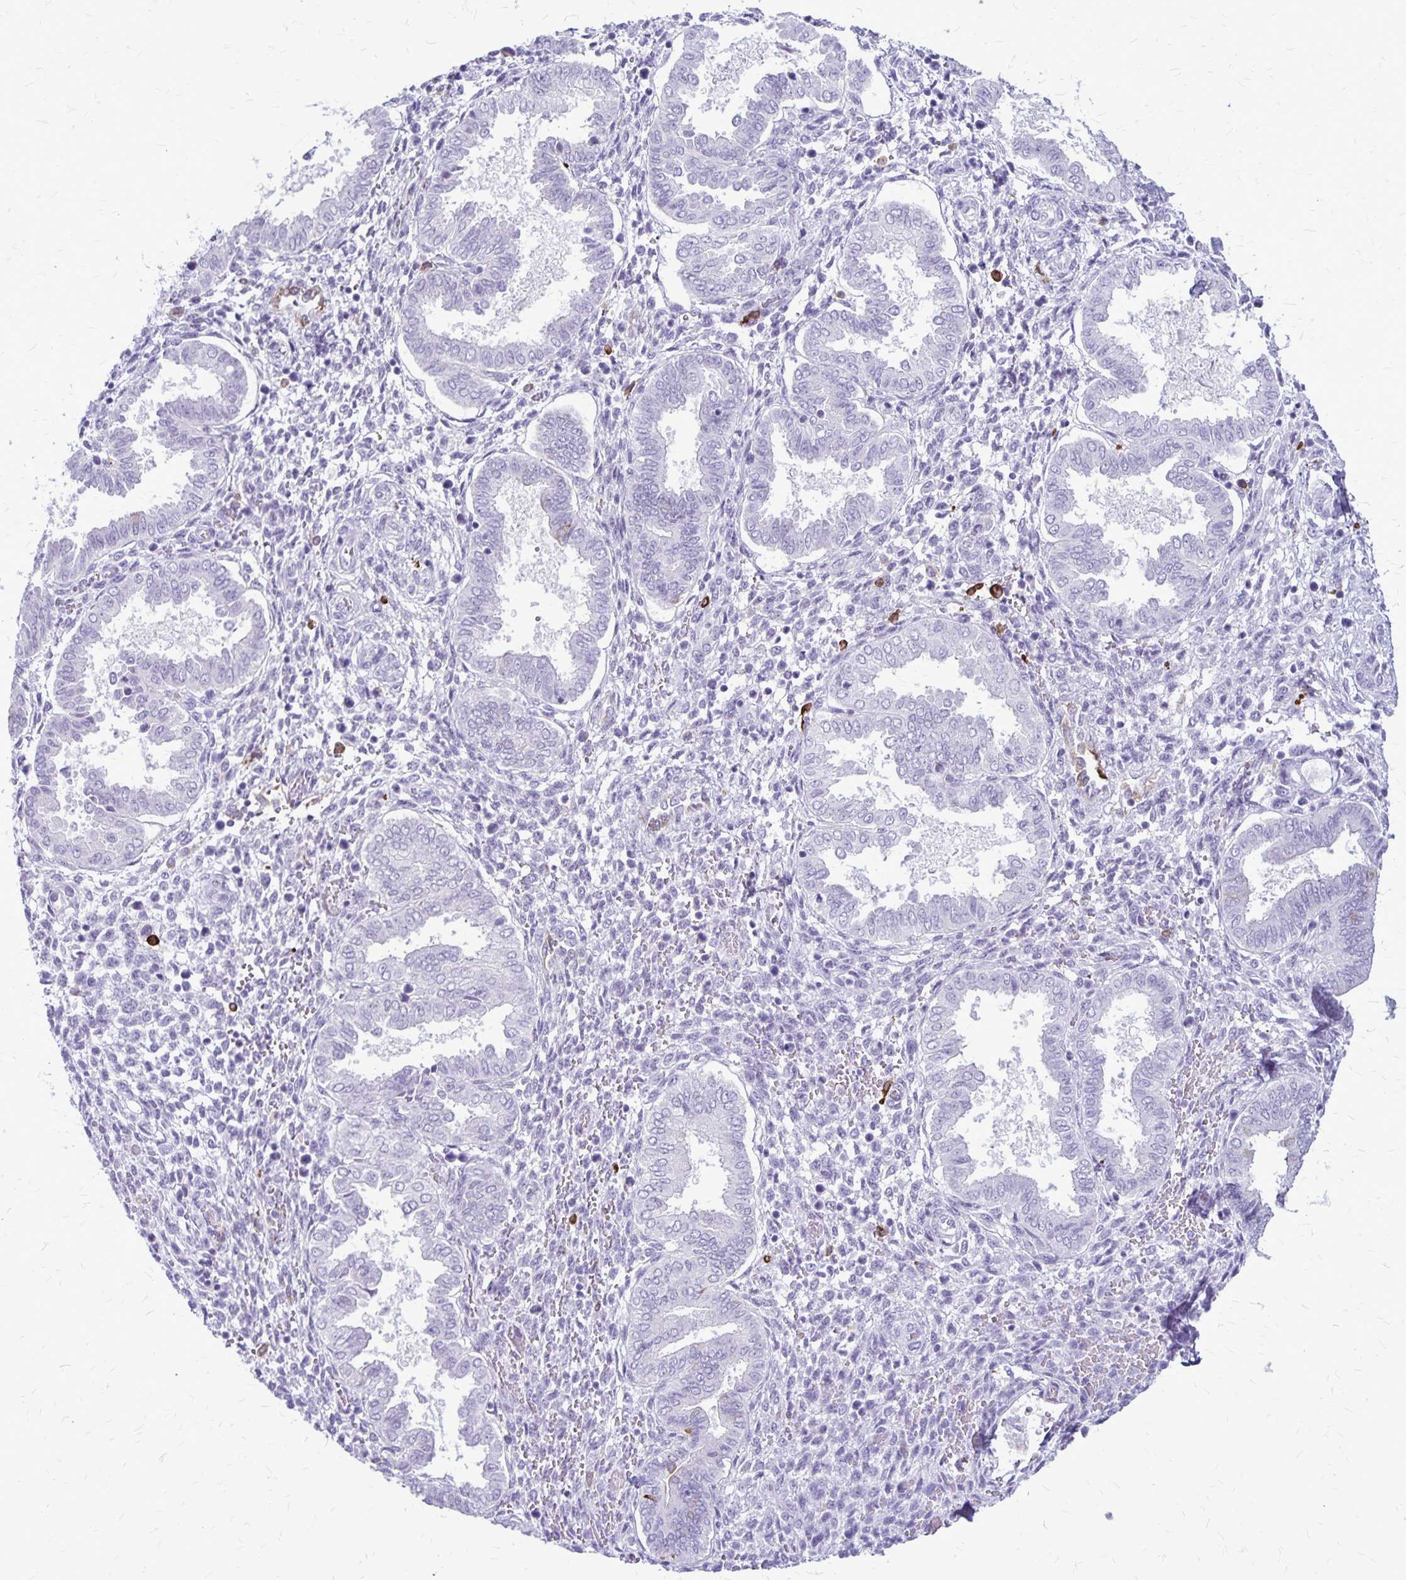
{"staining": {"intensity": "negative", "quantity": "none", "location": "none"}, "tissue": "endometrium", "cell_type": "Cells in endometrial stroma", "image_type": "normal", "snomed": [{"axis": "morphology", "description": "Normal tissue, NOS"}, {"axis": "topography", "description": "Endometrium"}], "caption": "This is an IHC histopathology image of normal endometrium. There is no positivity in cells in endometrial stroma.", "gene": "RTN1", "patient": {"sex": "female", "age": 24}}